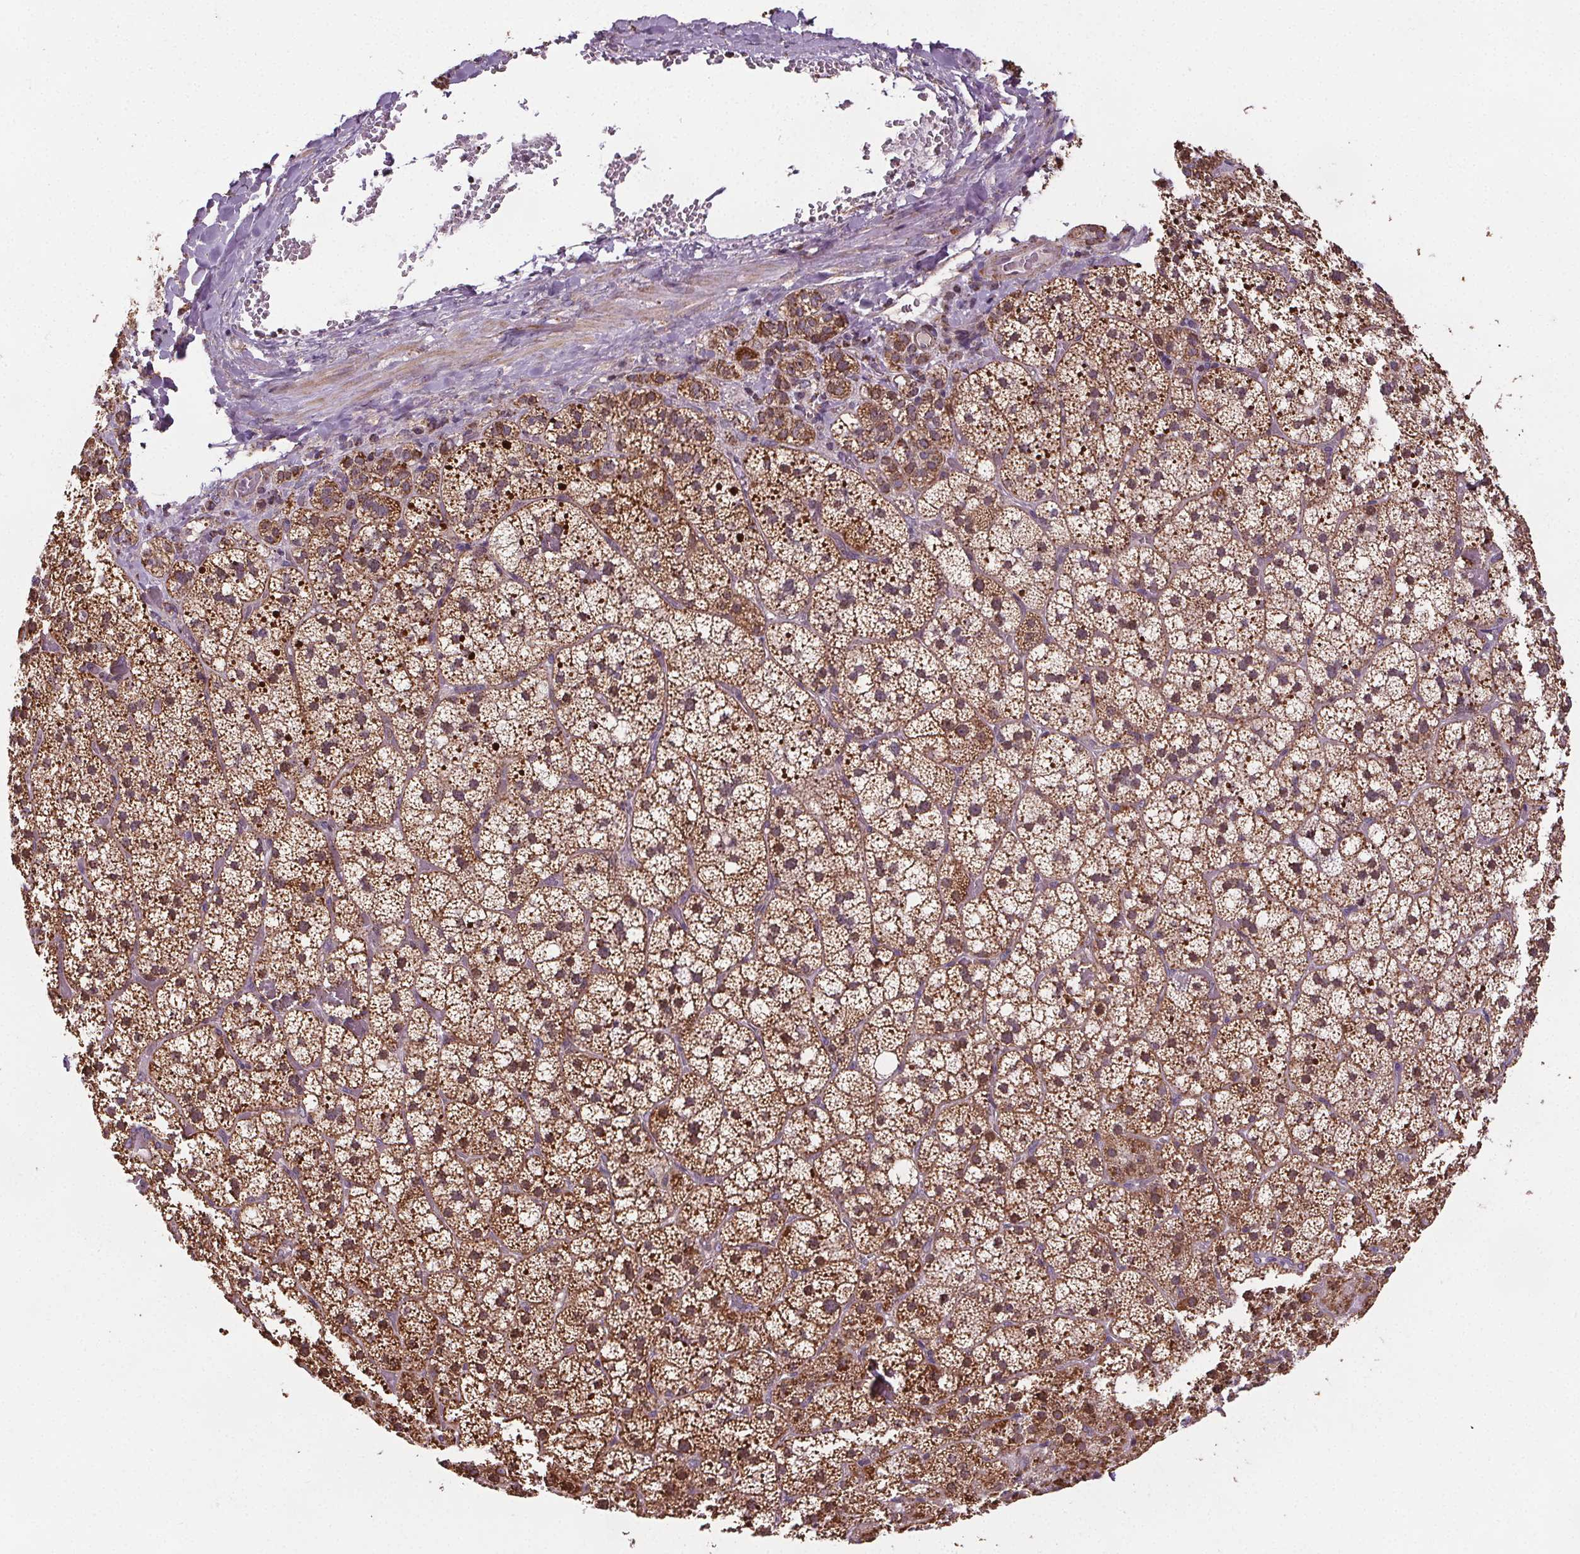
{"staining": {"intensity": "strong", "quantity": ">75%", "location": "cytoplasmic/membranous"}, "tissue": "adrenal gland", "cell_type": "Glandular cells", "image_type": "normal", "snomed": [{"axis": "morphology", "description": "Normal tissue, NOS"}, {"axis": "topography", "description": "Adrenal gland"}], "caption": "This is a photomicrograph of IHC staining of unremarkable adrenal gland, which shows strong staining in the cytoplasmic/membranous of glandular cells.", "gene": "SUCLA2", "patient": {"sex": "male", "age": 53}}